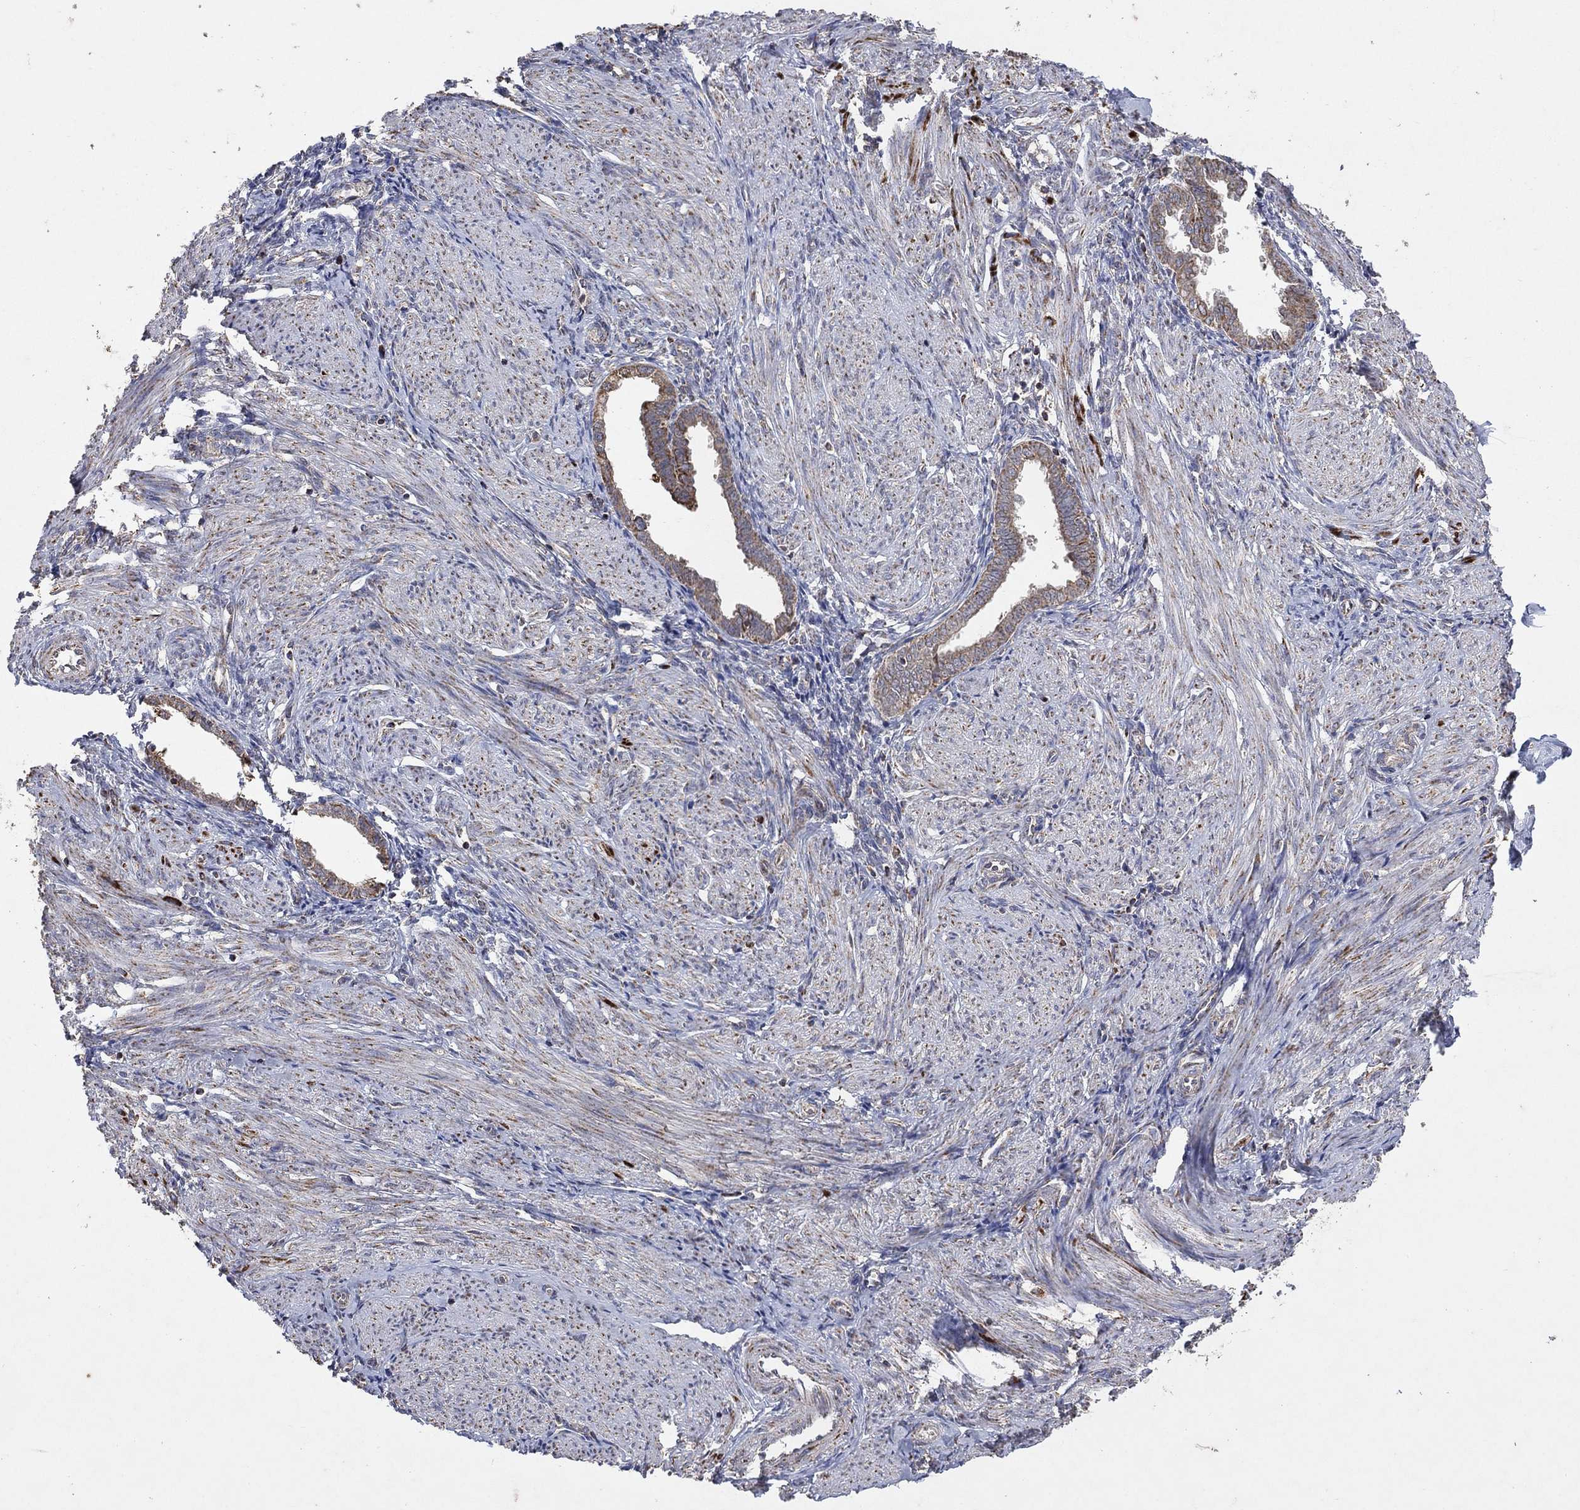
{"staining": {"intensity": "weak", "quantity": "25%-75%", "location": "cytoplasmic/membranous"}, "tissue": "endometrium", "cell_type": "Cells in endometrial stroma", "image_type": "normal", "snomed": [{"axis": "morphology", "description": "Normal tissue, NOS"}, {"axis": "topography", "description": "Endometrium"}], "caption": "A brown stain shows weak cytoplasmic/membranous staining of a protein in cells in endometrial stroma of normal endometrium.", "gene": "DPH1", "patient": {"sex": "female", "age": 37}}